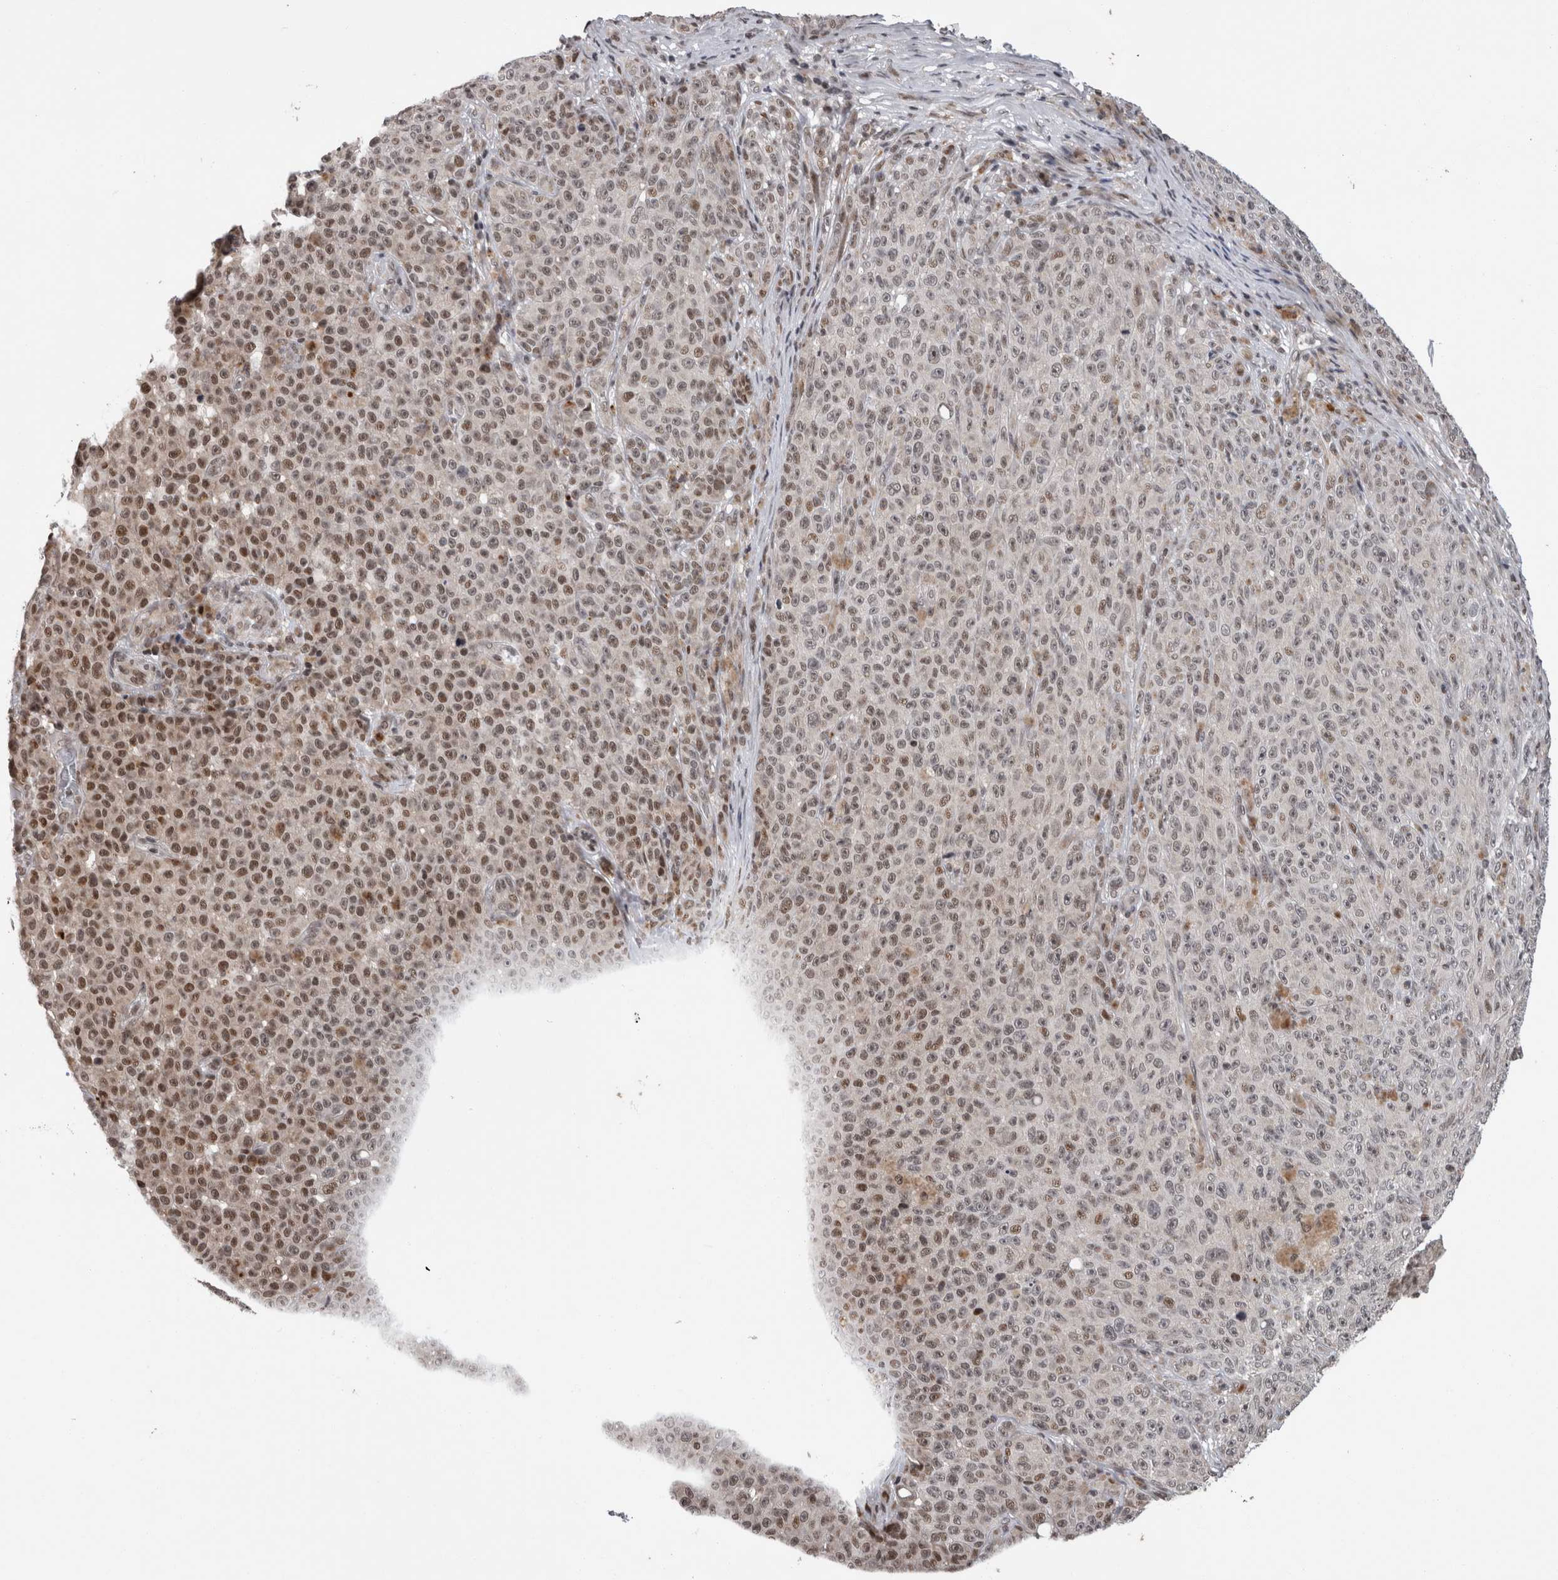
{"staining": {"intensity": "moderate", "quantity": "25%-75%", "location": "nuclear"}, "tissue": "melanoma", "cell_type": "Tumor cells", "image_type": "cancer", "snomed": [{"axis": "morphology", "description": "Malignant melanoma, NOS"}, {"axis": "topography", "description": "Skin"}], "caption": "Moderate nuclear expression is present in approximately 25%-75% of tumor cells in malignant melanoma.", "gene": "ZBTB11", "patient": {"sex": "female", "age": 82}}